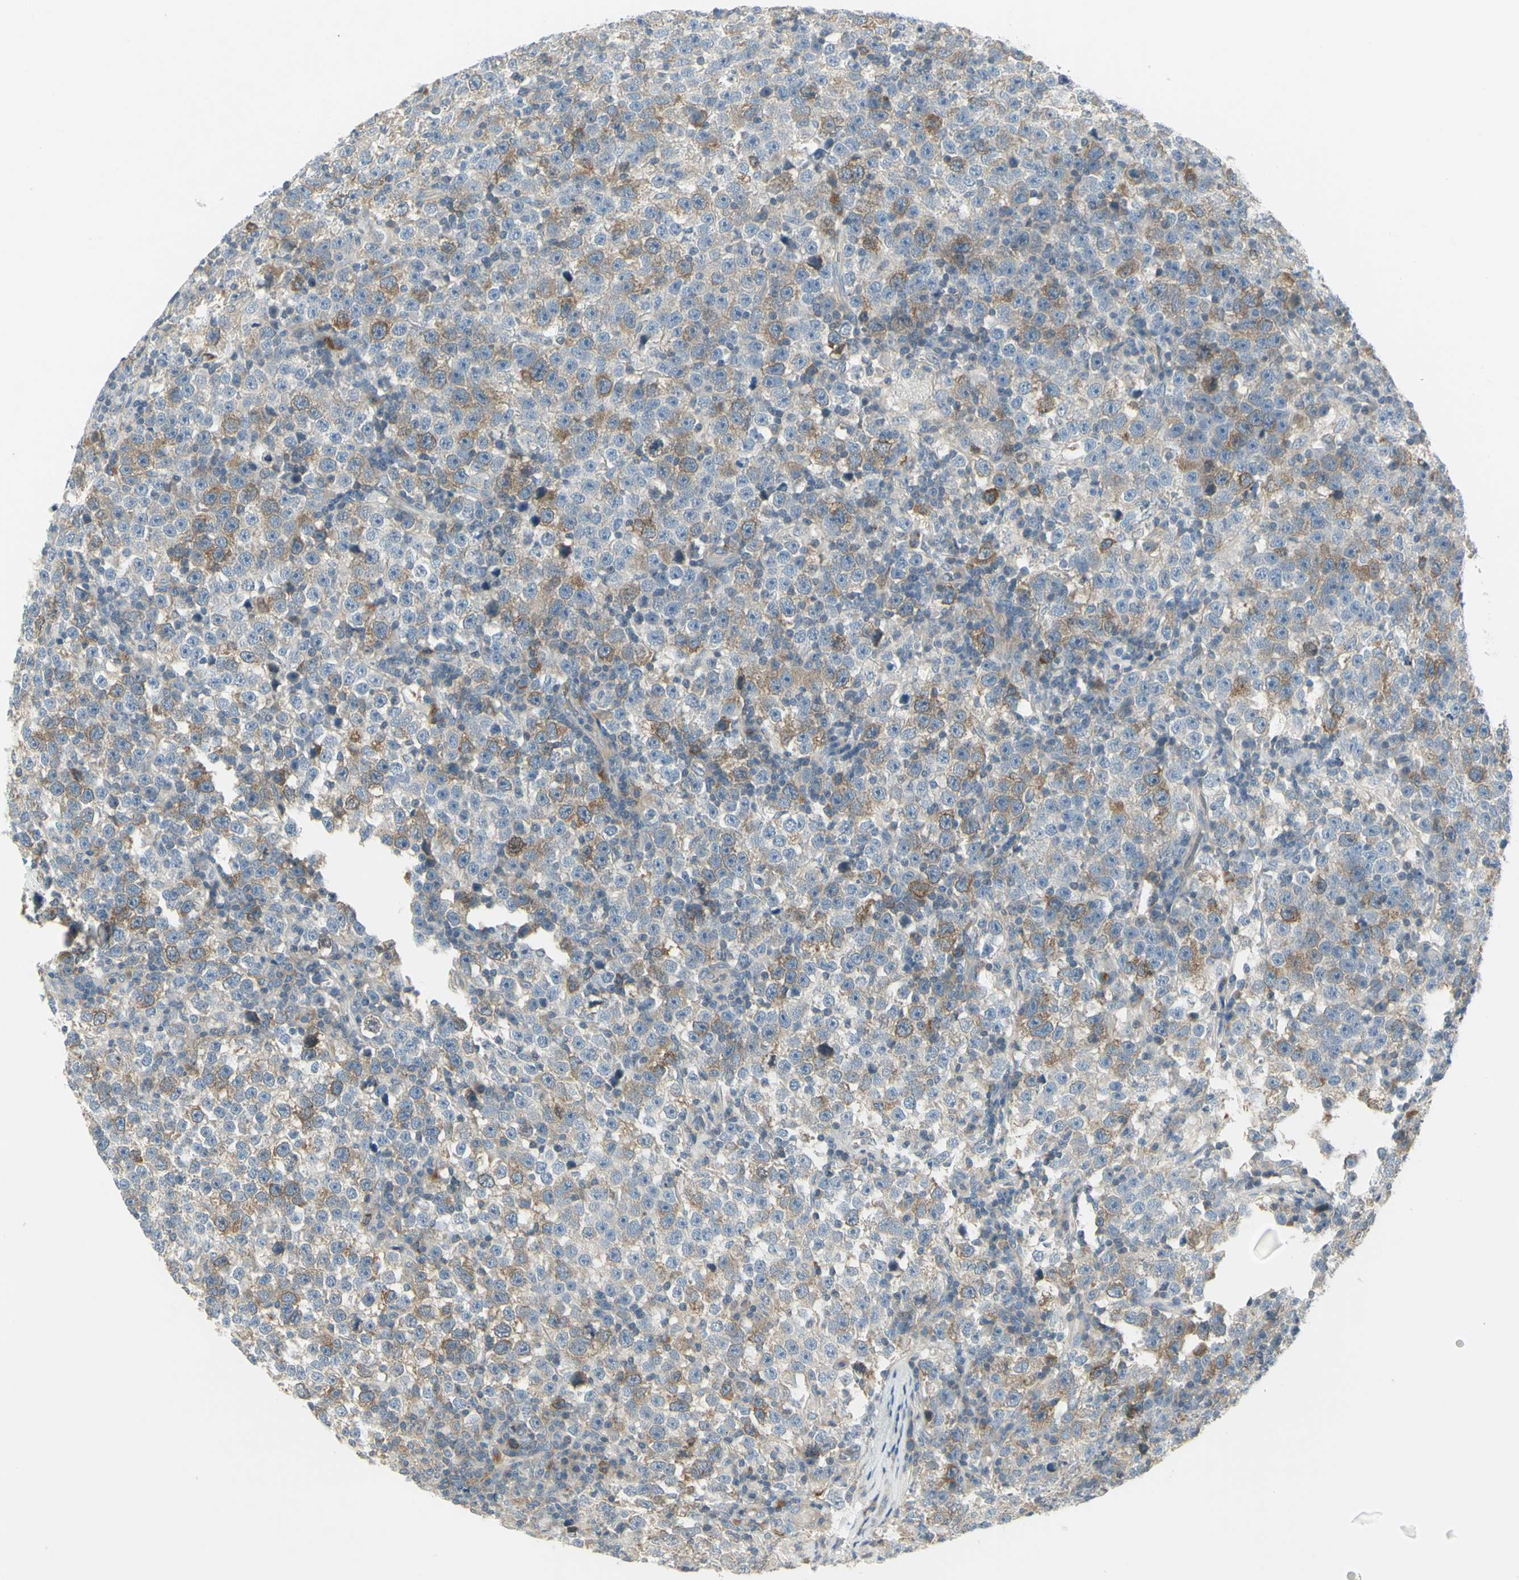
{"staining": {"intensity": "moderate", "quantity": "<25%", "location": "cytoplasmic/membranous"}, "tissue": "testis cancer", "cell_type": "Tumor cells", "image_type": "cancer", "snomed": [{"axis": "morphology", "description": "Seminoma, NOS"}, {"axis": "topography", "description": "Testis"}], "caption": "High-power microscopy captured an immunohistochemistry (IHC) micrograph of seminoma (testis), revealing moderate cytoplasmic/membranous positivity in approximately <25% of tumor cells.", "gene": "CCNB2", "patient": {"sex": "male", "age": 43}}